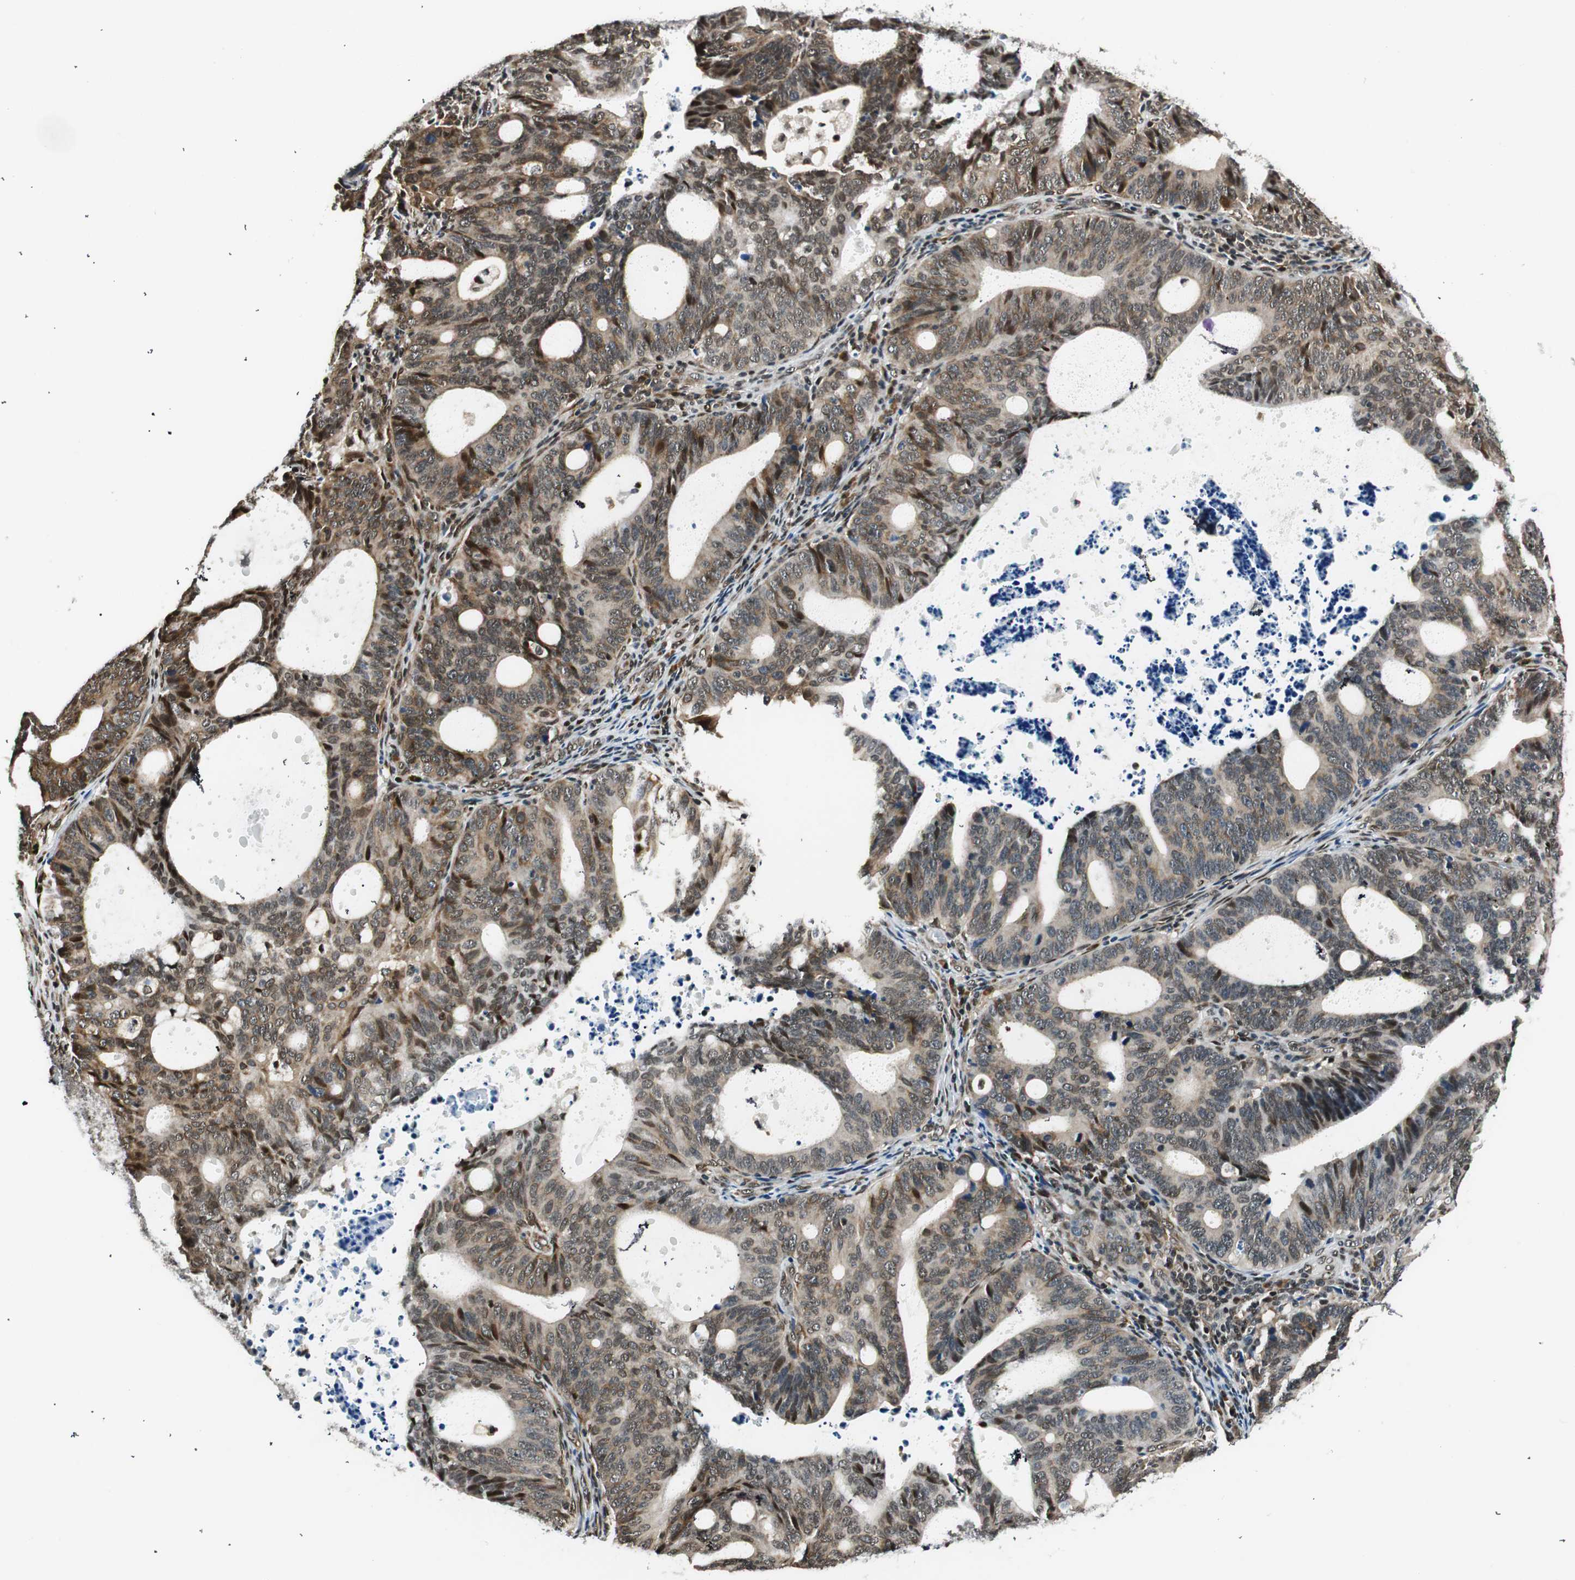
{"staining": {"intensity": "moderate", "quantity": ">75%", "location": "cytoplasmic/membranous,nuclear"}, "tissue": "endometrial cancer", "cell_type": "Tumor cells", "image_type": "cancer", "snomed": [{"axis": "morphology", "description": "Adenocarcinoma, NOS"}, {"axis": "topography", "description": "Uterus"}], "caption": "This histopathology image reveals endometrial cancer stained with immunohistochemistry to label a protein in brown. The cytoplasmic/membranous and nuclear of tumor cells show moderate positivity for the protein. Nuclei are counter-stained blue.", "gene": "RING1", "patient": {"sex": "female", "age": 83}}